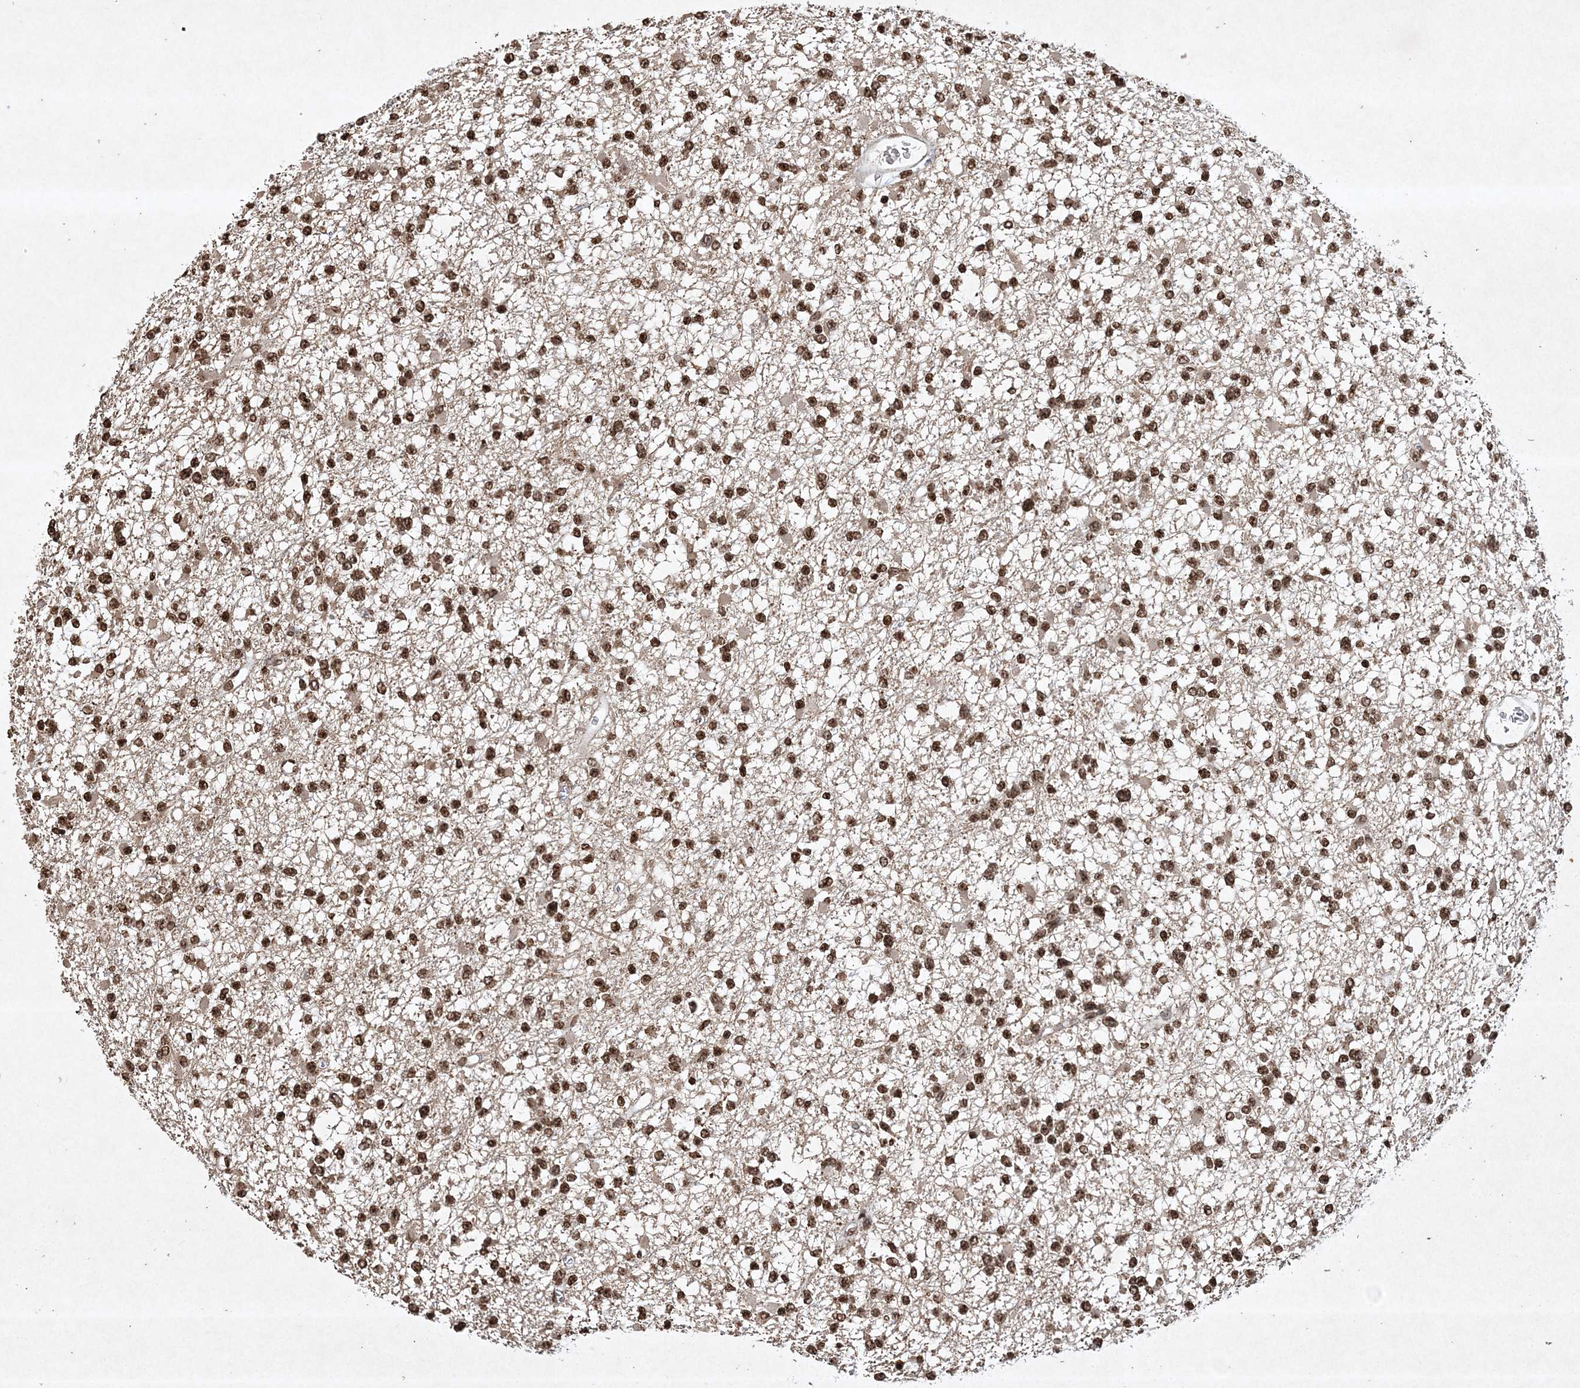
{"staining": {"intensity": "moderate", "quantity": ">75%", "location": "nuclear"}, "tissue": "glioma", "cell_type": "Tumor cells", "image_type": "cancer", "snomed": [{"axis": "morphology", "description": "Glioma, malignant, Low grade"}, {"axis": "topography", "description": "Brain"}], "caption": "The immunohistochemical stain highlights moderate nuclear positivity in tumor cells of low-grade glioma (malignant) tissue.", "gene": "NEDD9", "patient": {"sex": "female", "age": 22}}